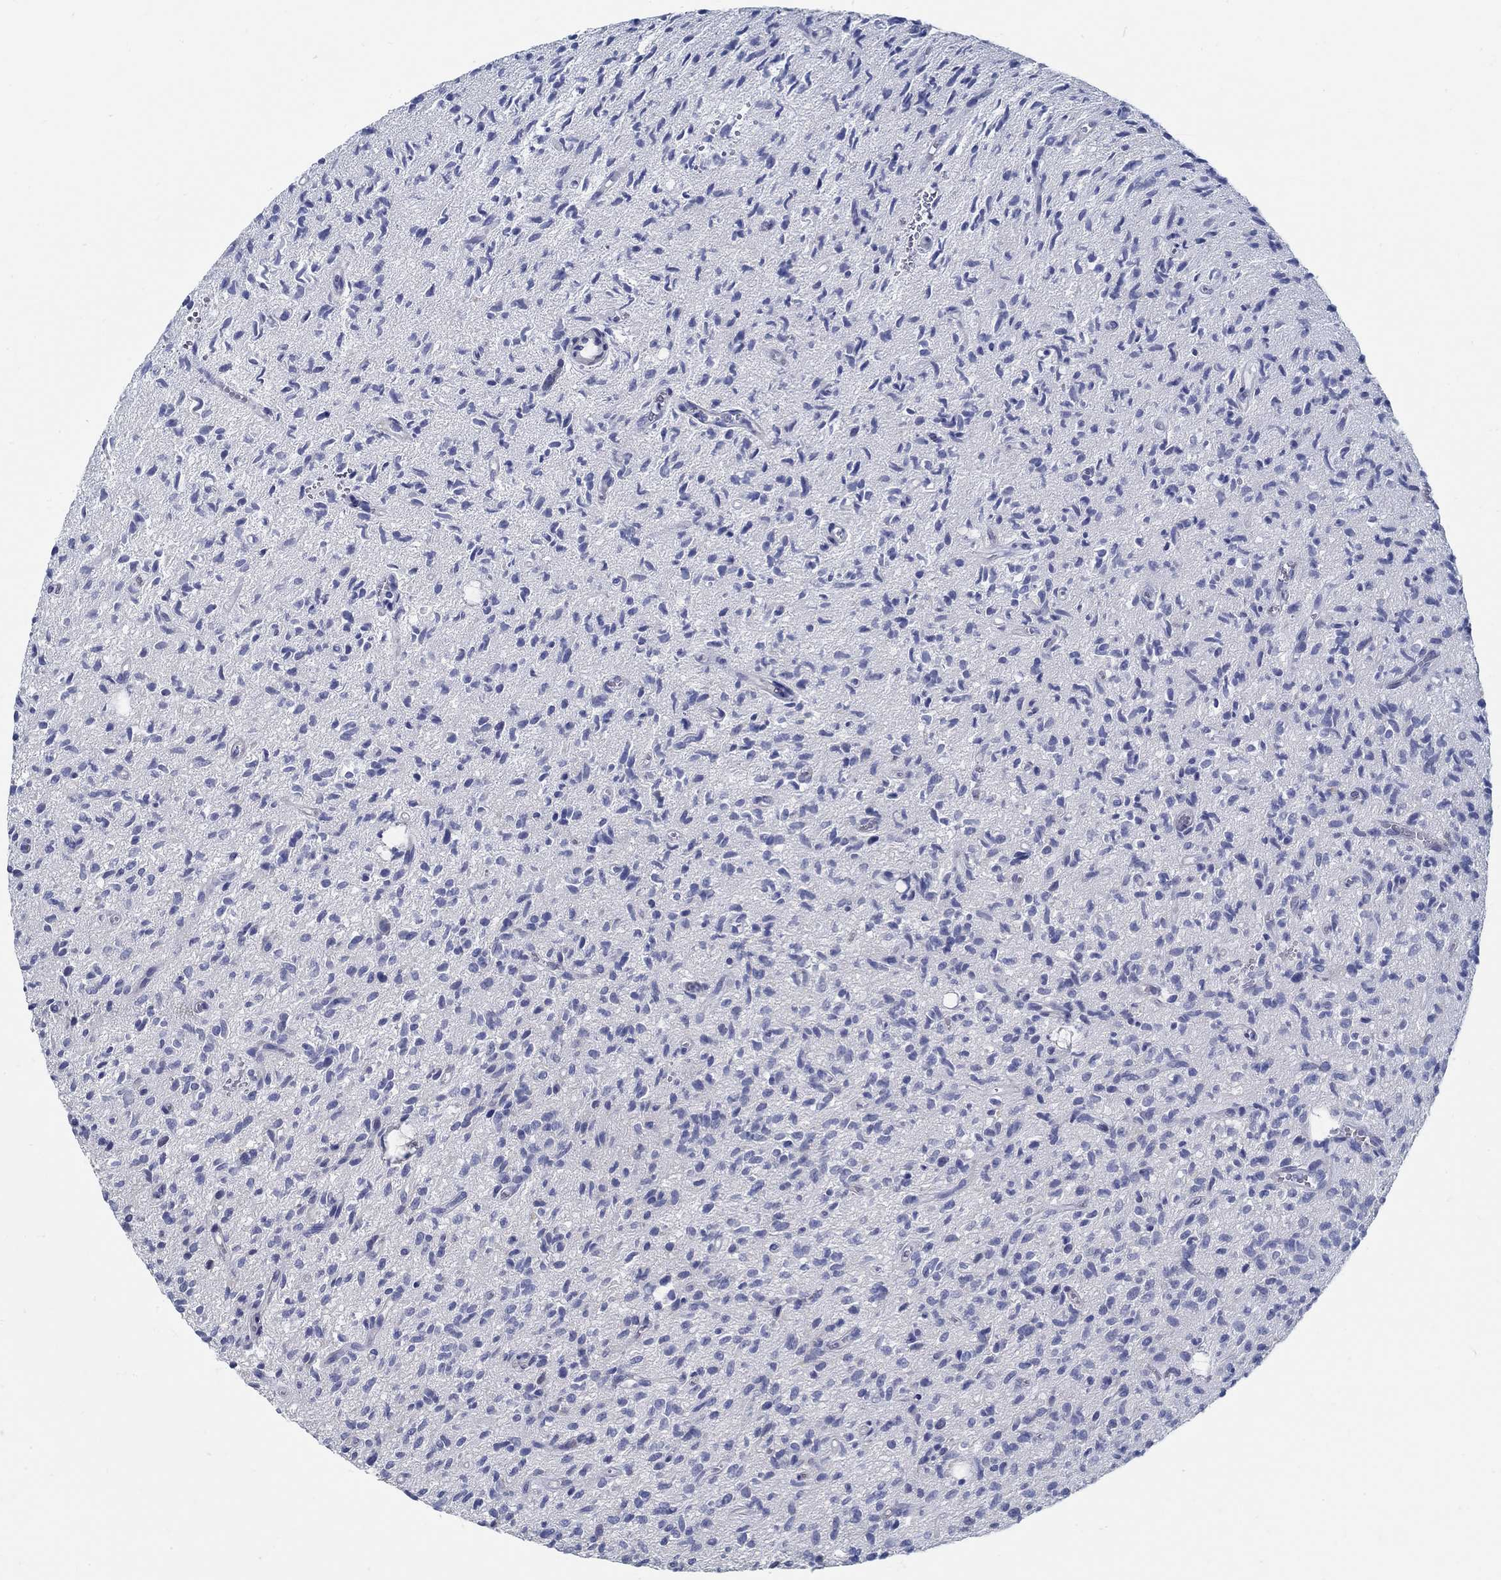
{"staining": {"intensity": "negative", "quantity": "none", "location": "none"}, "tissue": "glioma", "cell_type": "Tumor cells", "image_type": "cancer", "snomed": [{"axis": "morphology", "description": "Glioma, malignant, High grade"}, {"axis": "topography", "description": "Brain"}], "caption": "High magnification brightfield microscopy of malignant glioma (high-grade) stained with DAB (brown) and counterstained with hematoxylin (blue): tumor cells show no significant positivity.", "gene": "C15orf39", "patient": {"sex": "male", "age": 64}}